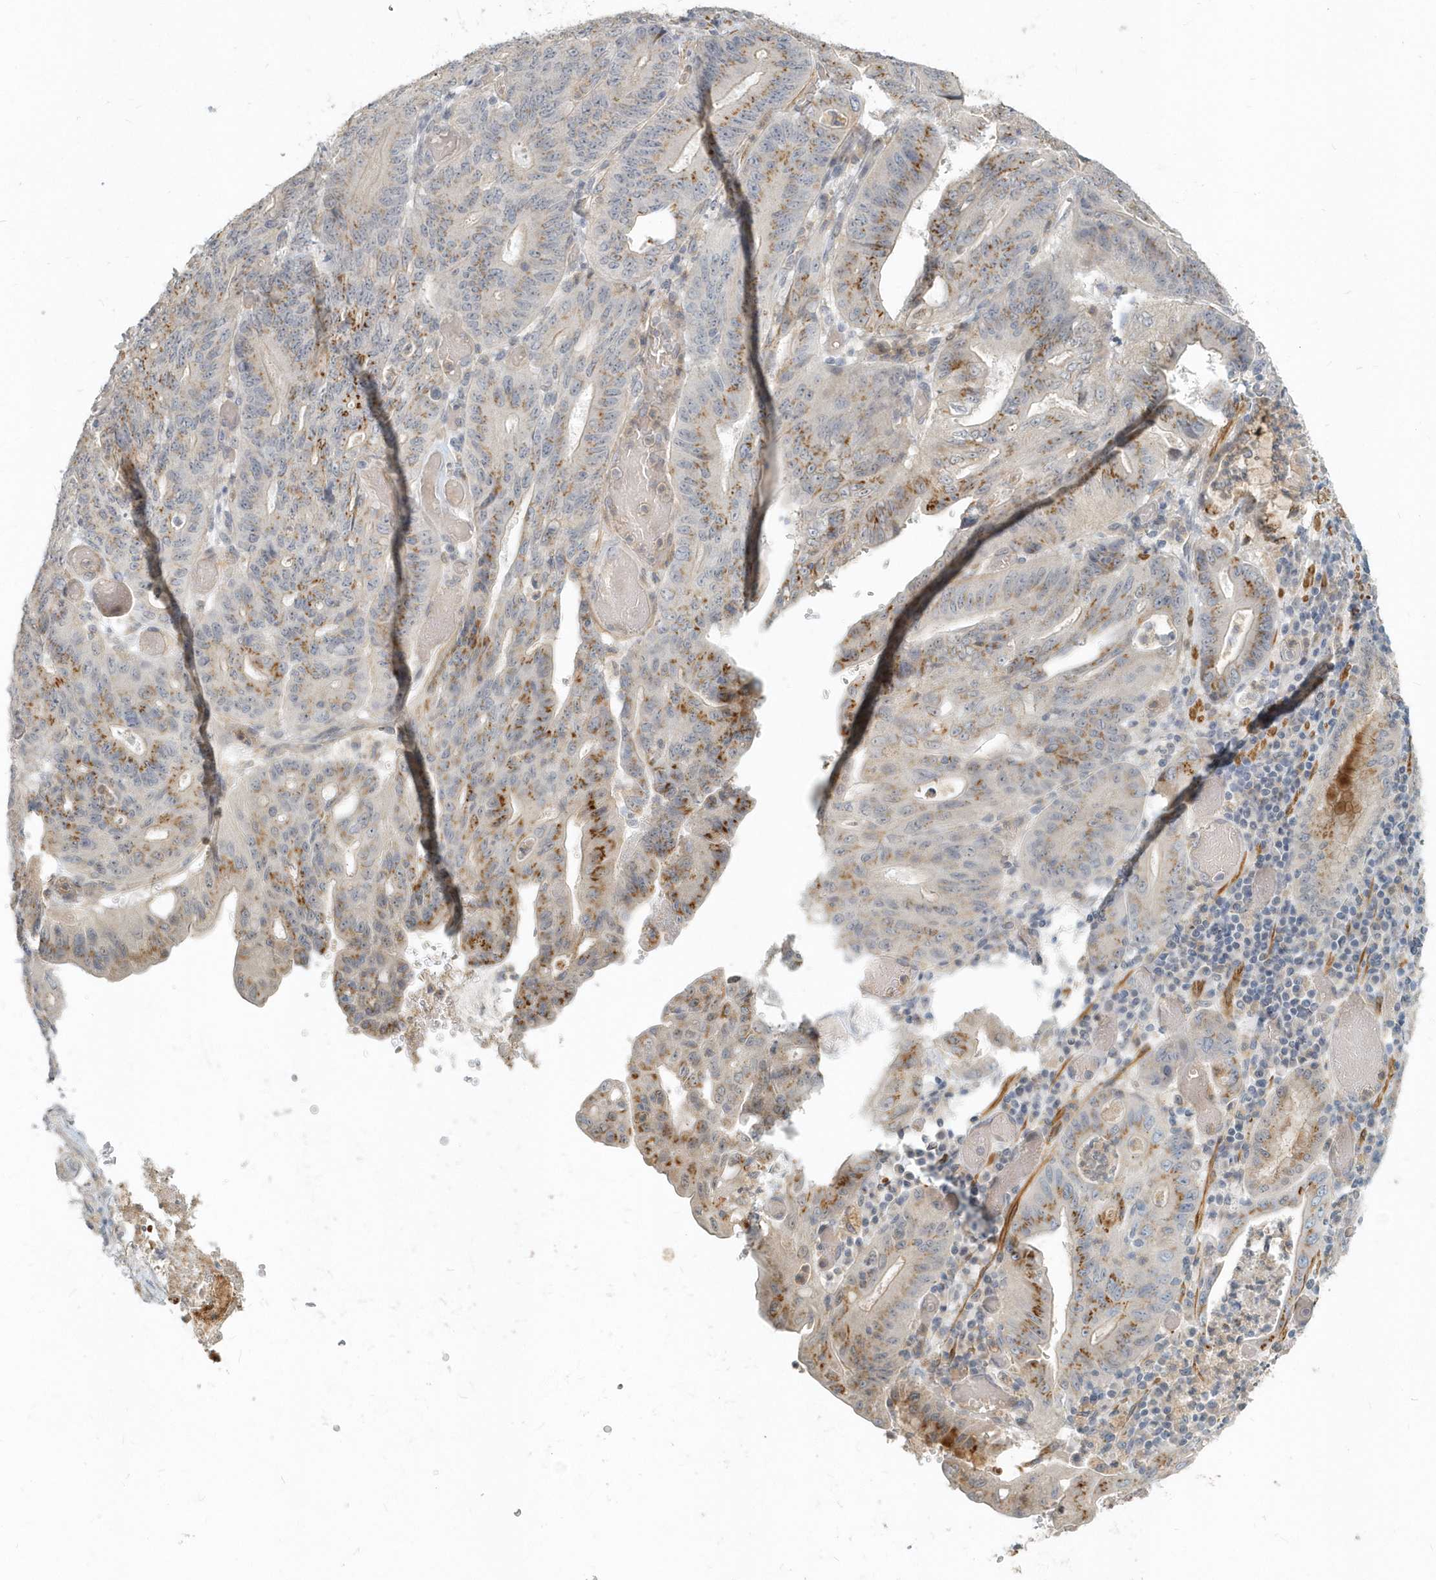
{"staining": {"intensity": "moderate", "quantity": "<25%", "location": "cytoplasmic/membranous"}, "tissue": "stomach cancer", "cell_type": "Tumor cells", "image_type": "cancer", "snomed": [{"axis": "morphology", "description": "Adenocarcinoma, NOS"}, {"axis": "topography", "description": "Stomach"}], "caption": "Immunohistochemistry photomicrograph of neoplastic tissue: stomach cancer (adenocarcinoma) stained using IHC demonstrates low levels of moderate protein expression localized specifically in the cytoplasmic/membranous of tumor cells, appearing as a cytoplasmic/membranous brown color.", "gene": "NAPB", "patient": {"sex": "female", "age": 73}}